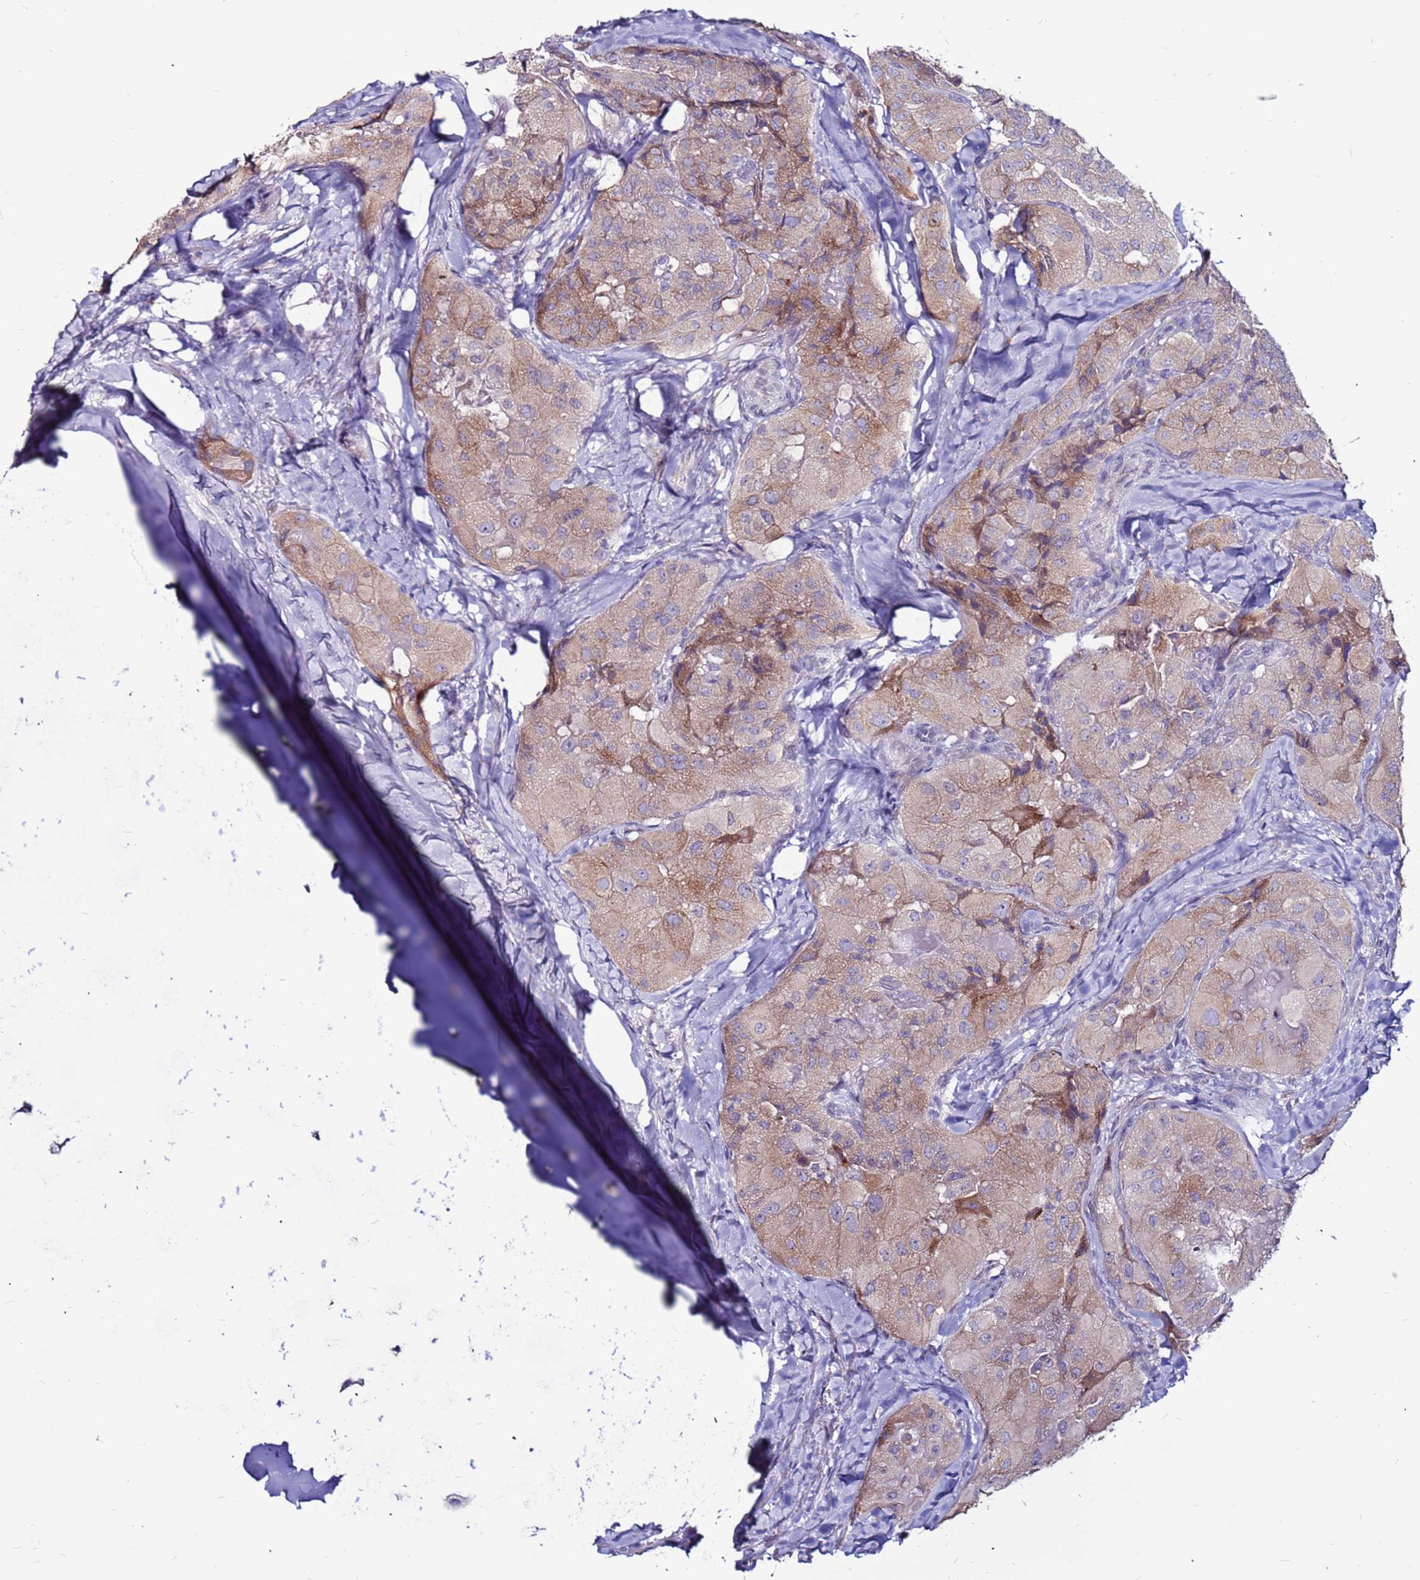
{"staining": {"intensity": "moderate", "quantity": ">75%", "location": "cytoplasmic/membranous"}, "tissue": "thyroid cancer", "cell_type": "Tumor cells", "image_type": "cancer", "snomed": [{"axis": "morphology", "description": "Normal tissue, NOS"}, {"axis": "morphology", "description": "Papillary adenocarcinoma, NOS"}, {"axis": "topography", "description": "Thyroid gland"}], "caption": "A high-resolution micrograph shows IHC staining of thyroid cancer (papillary adenocarcinoma), which shows moderate cytoplasmic/membranous positivity in about >75% of tumor cells. (DAB = brown stain, brightfield microscopy at high magnification).", "gene": "SLC44A3", "patient": {"sex": "female", "age": 59}}